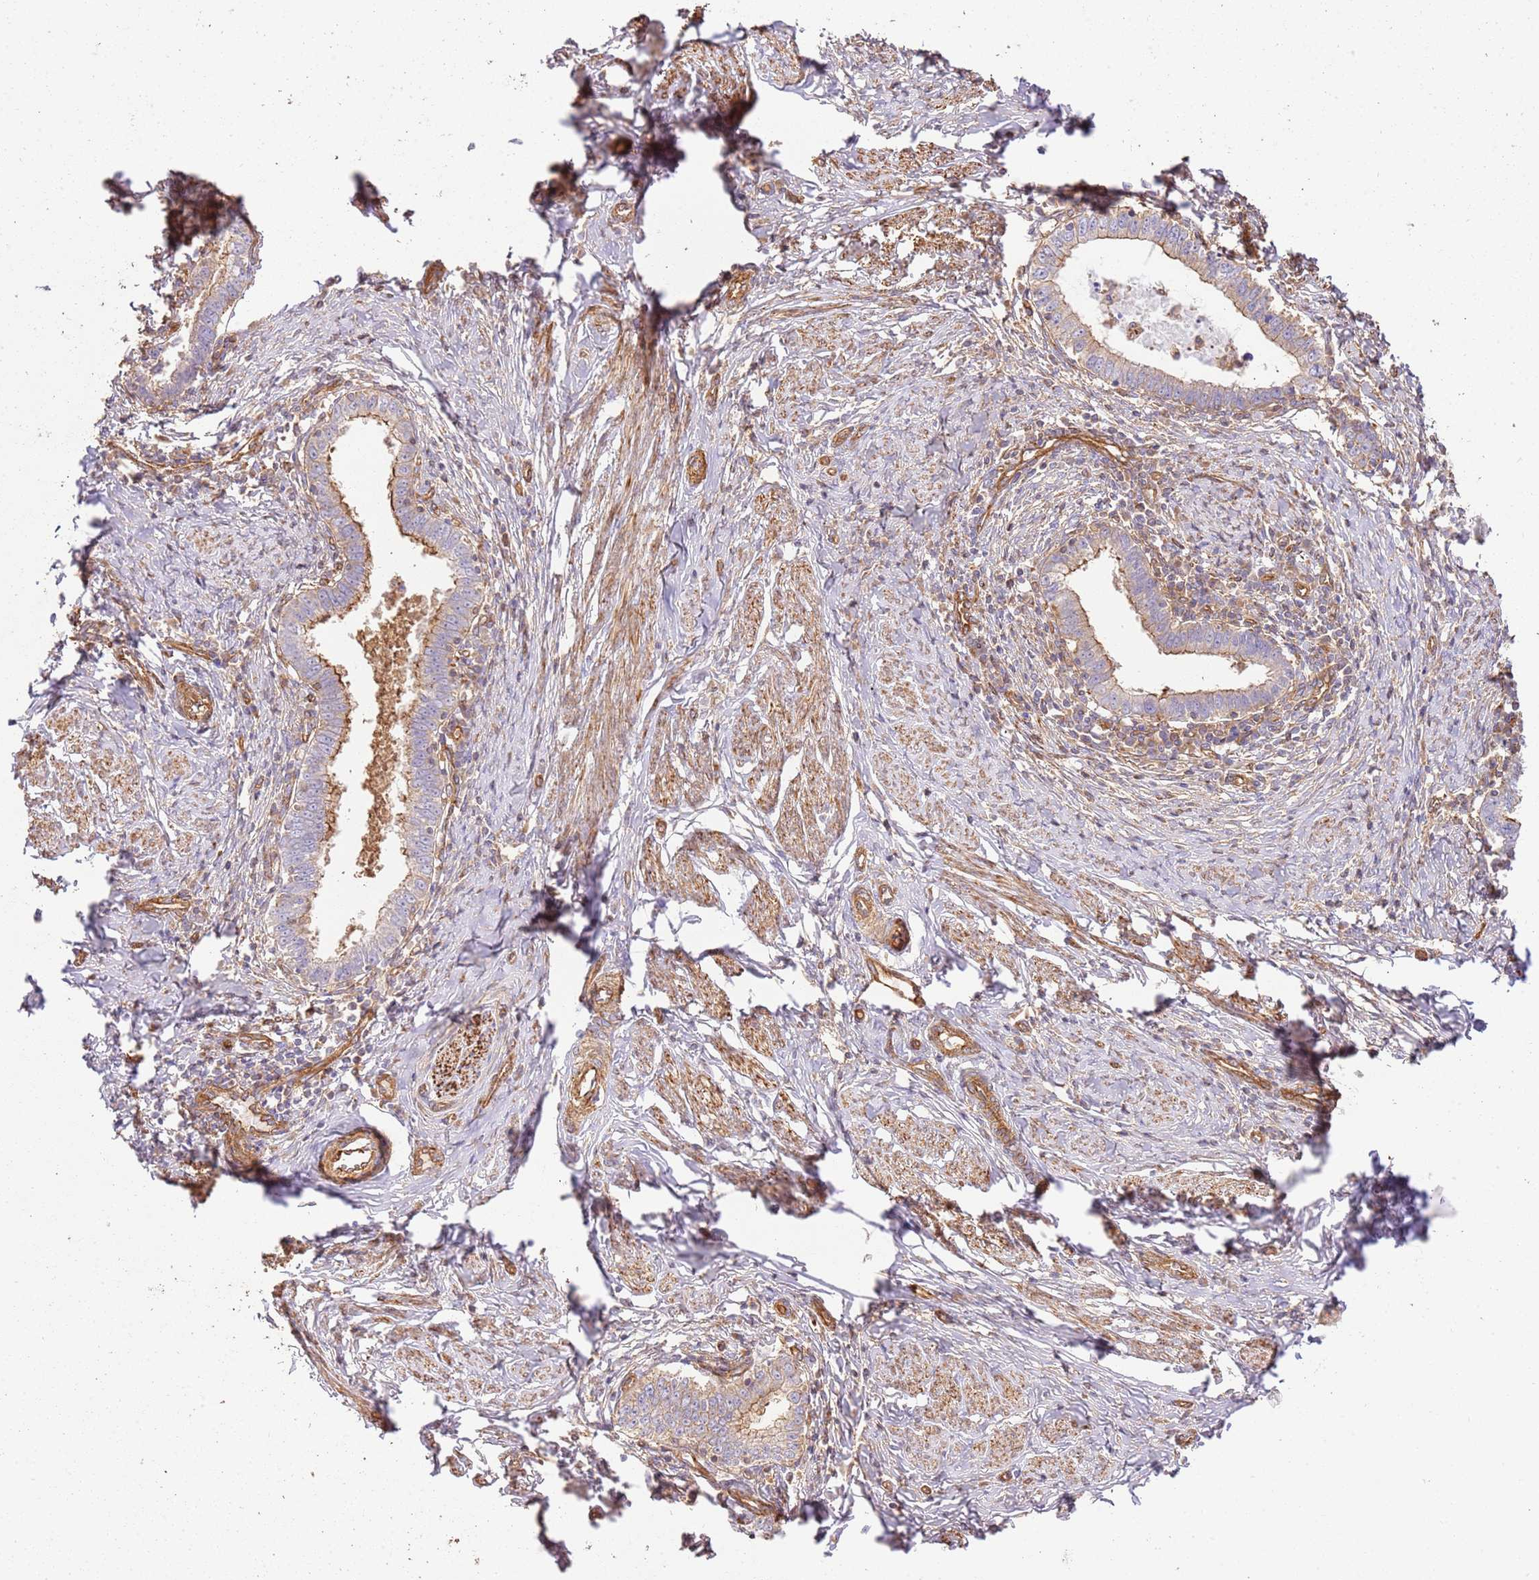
{"staining": {"intensity": "moderate", "quantity": "25%-75%", "location": "cytoplasmic/membranous"}, "tissue": "cervical cancer", "cell_type": "Tumor cells", "image_type": "cancer", "snomed": [{"axis": "morphology", "description": "Adenocarcinoma, NOS"}, {"axis": "topography", "description": "Cervix"}], "caption": "A high-resolution image shows immunohistochemistry staining of cervical cancer (adenocarcinoma), which reveals moderate cytoplasmic/membranous positivity in approximately 25%-75% of tumor cells. The protein is stained brown, and the nuclei are stained in blue (DAB IHC with brightfield microscopy, high magnification).", "gene": "ZBTB39", "patient": {"sex": "female", "age": 36}}